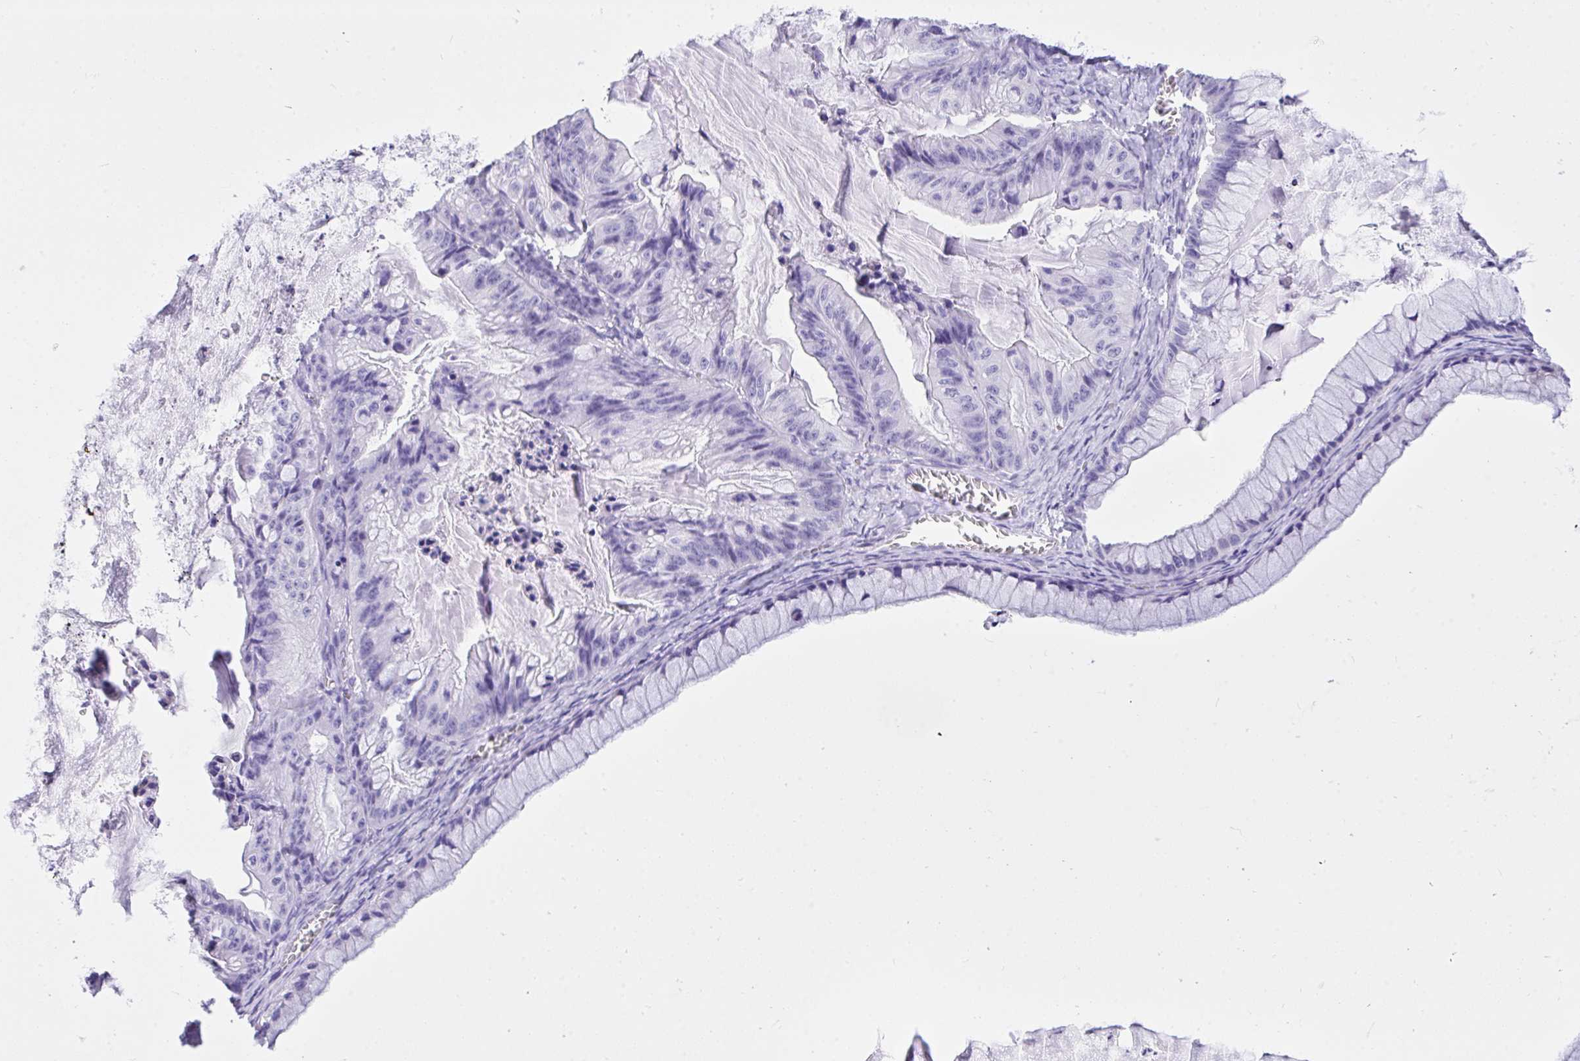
{"staining": {"intensity": "negative", "quantity": "none", "location": "none"}, "tissue": "ovarian cancer", "cell_type": "Tumor cells", "image_type": "cancer", "snomed": [{"axis": "morphology", "description": "Cystadenocarcinoma, mucinous, NOS"}, {"axis": "topography", "description": "Ovary"}], "caption": "Mucinous cystadenocarcinoma (ovarian) was stained to show a protein in brown. There is no significant positivity in tumor cells. Brightfield microscopy of immunohistochemistry (IHC) stained with DAB (3,3'-diaminobenzidine) (brown) and hematoxylin (blue), captured at high magnification.", "gene": "TLN2", "patient": {"sex": "female", "age": 72}}